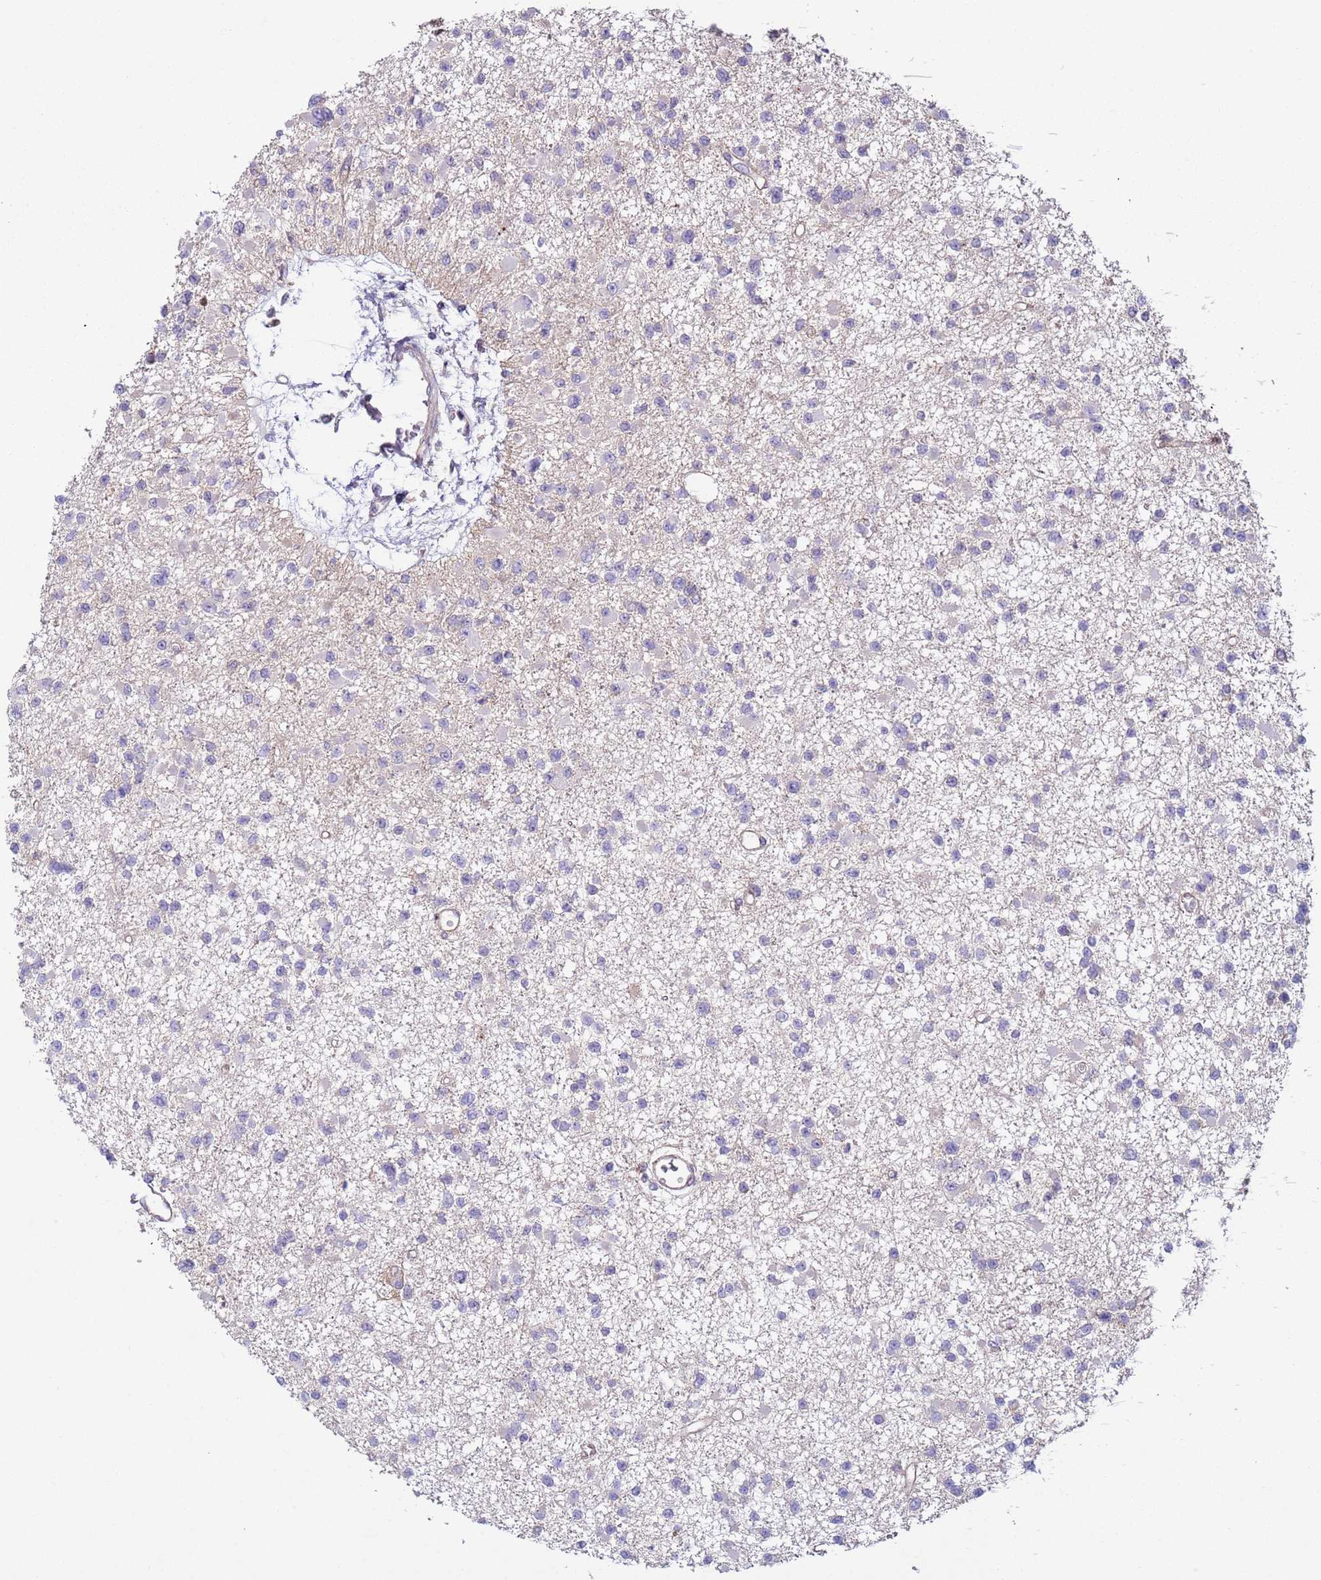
{"staining": {"intensity": "negative", "quantity": "none", "location": "none"}, "tissue": "glioma", "cell_type": "Tumor cells", "image_type": "cancer", "snomed": [{"axis": "morphology", "description": "Glioma, malignant, Low grade"}, {"axis": "topography", "description": "Brain"}], "caption": "Micrograph shows no significant protein positivity in tumor cells of glioma.", "gene": "HEATR1", "patient": {"sex": "female", "age": 22}}